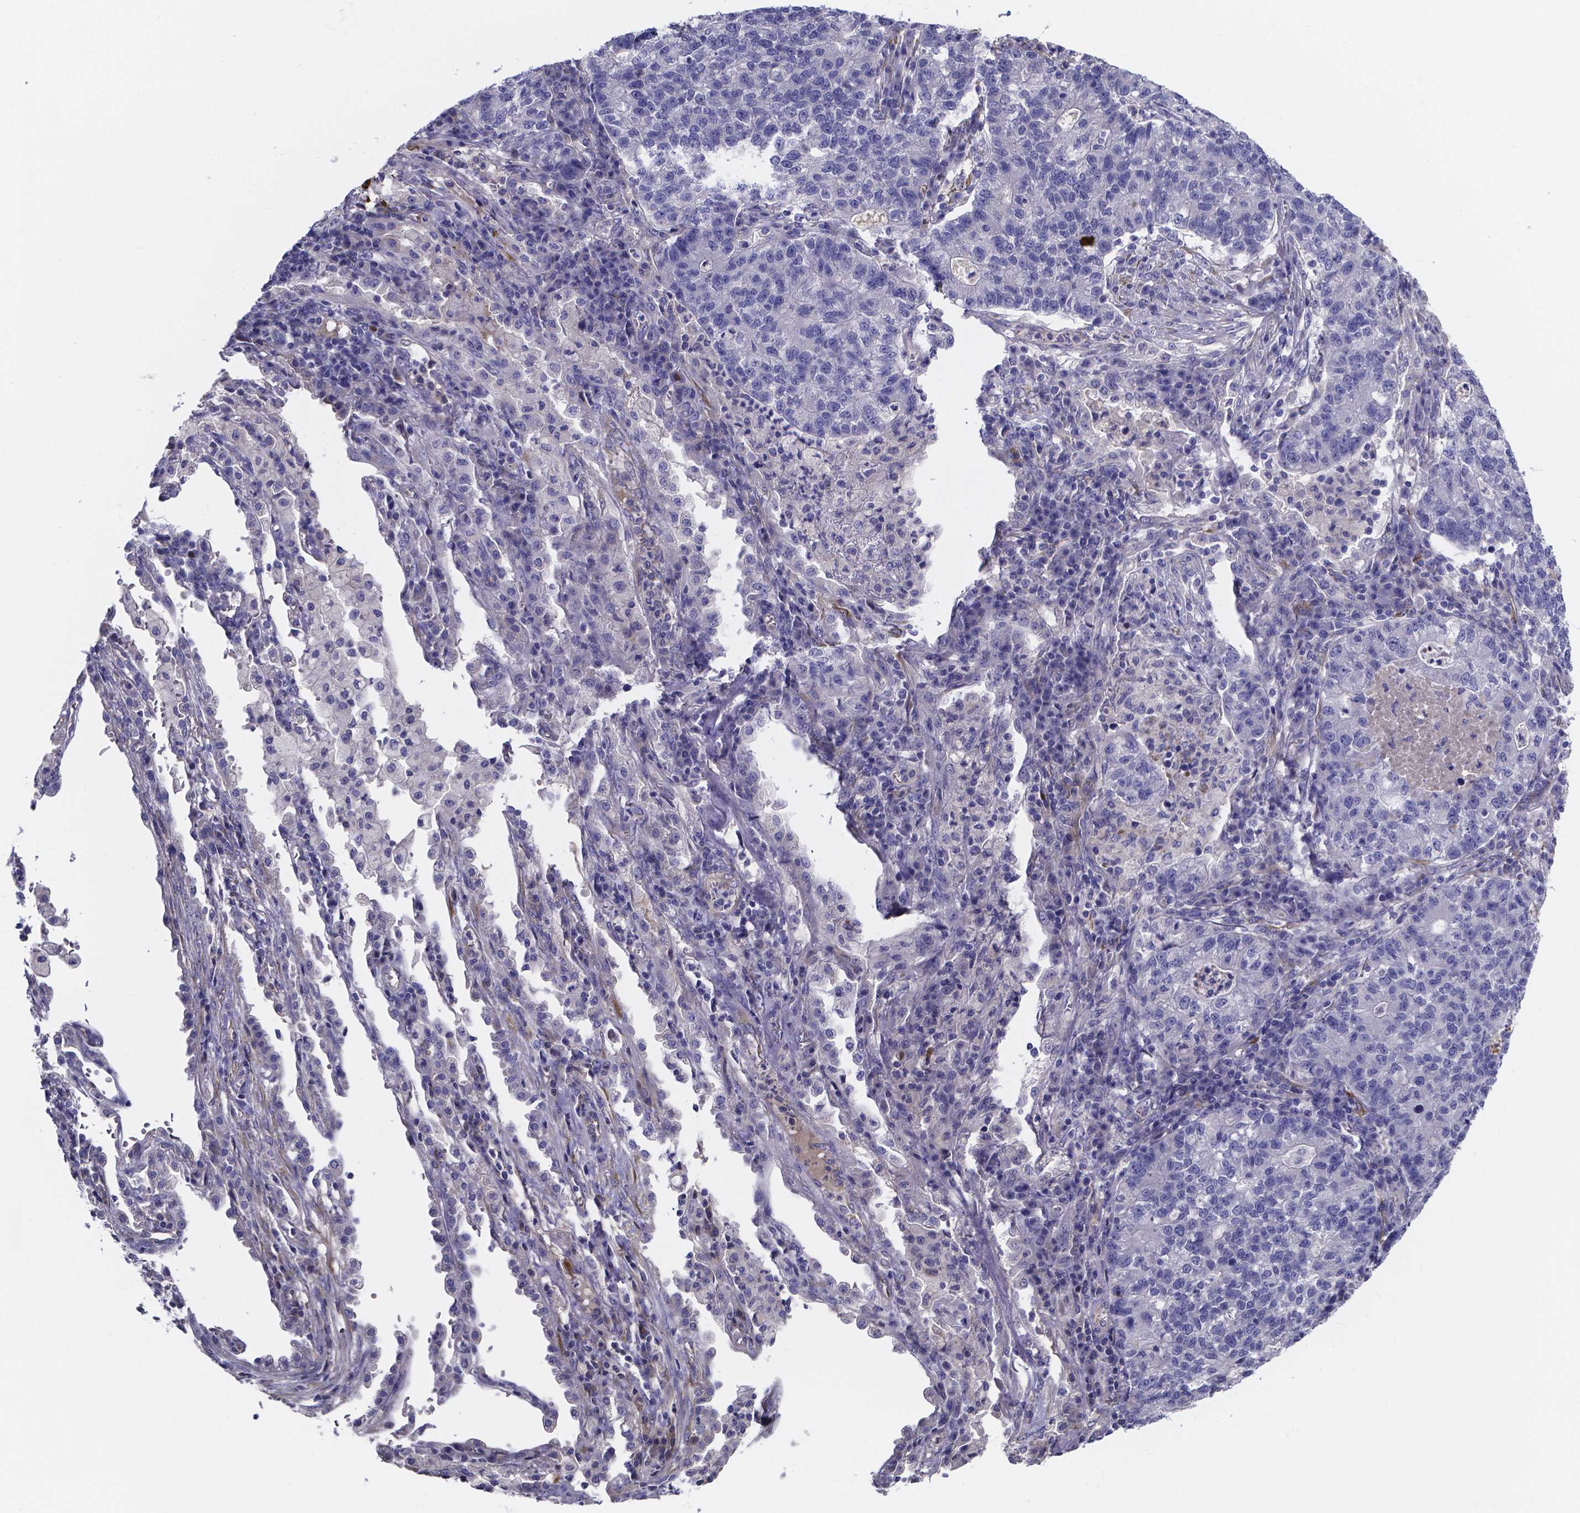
{"staining": {"intensity": "negative", "quantity": "none", "location": "none"}, "tissue": "lung cancer", "cell_type": "Tumor cells", "image_type": "cancer", "snomed": [{"axis": "morphology", "description": "Adenocarcinoma, NOS"}, {"axis": "topography", "description": "Lung"}], "caption": "DAB (3,3'-diaminobenzidine) immunohistochemical staining of lung adenocarcinoma demonstrates no significant expression in tumor cells.", "gene": "SFRP4", "patient": {"sex": "male", "age": 57}}